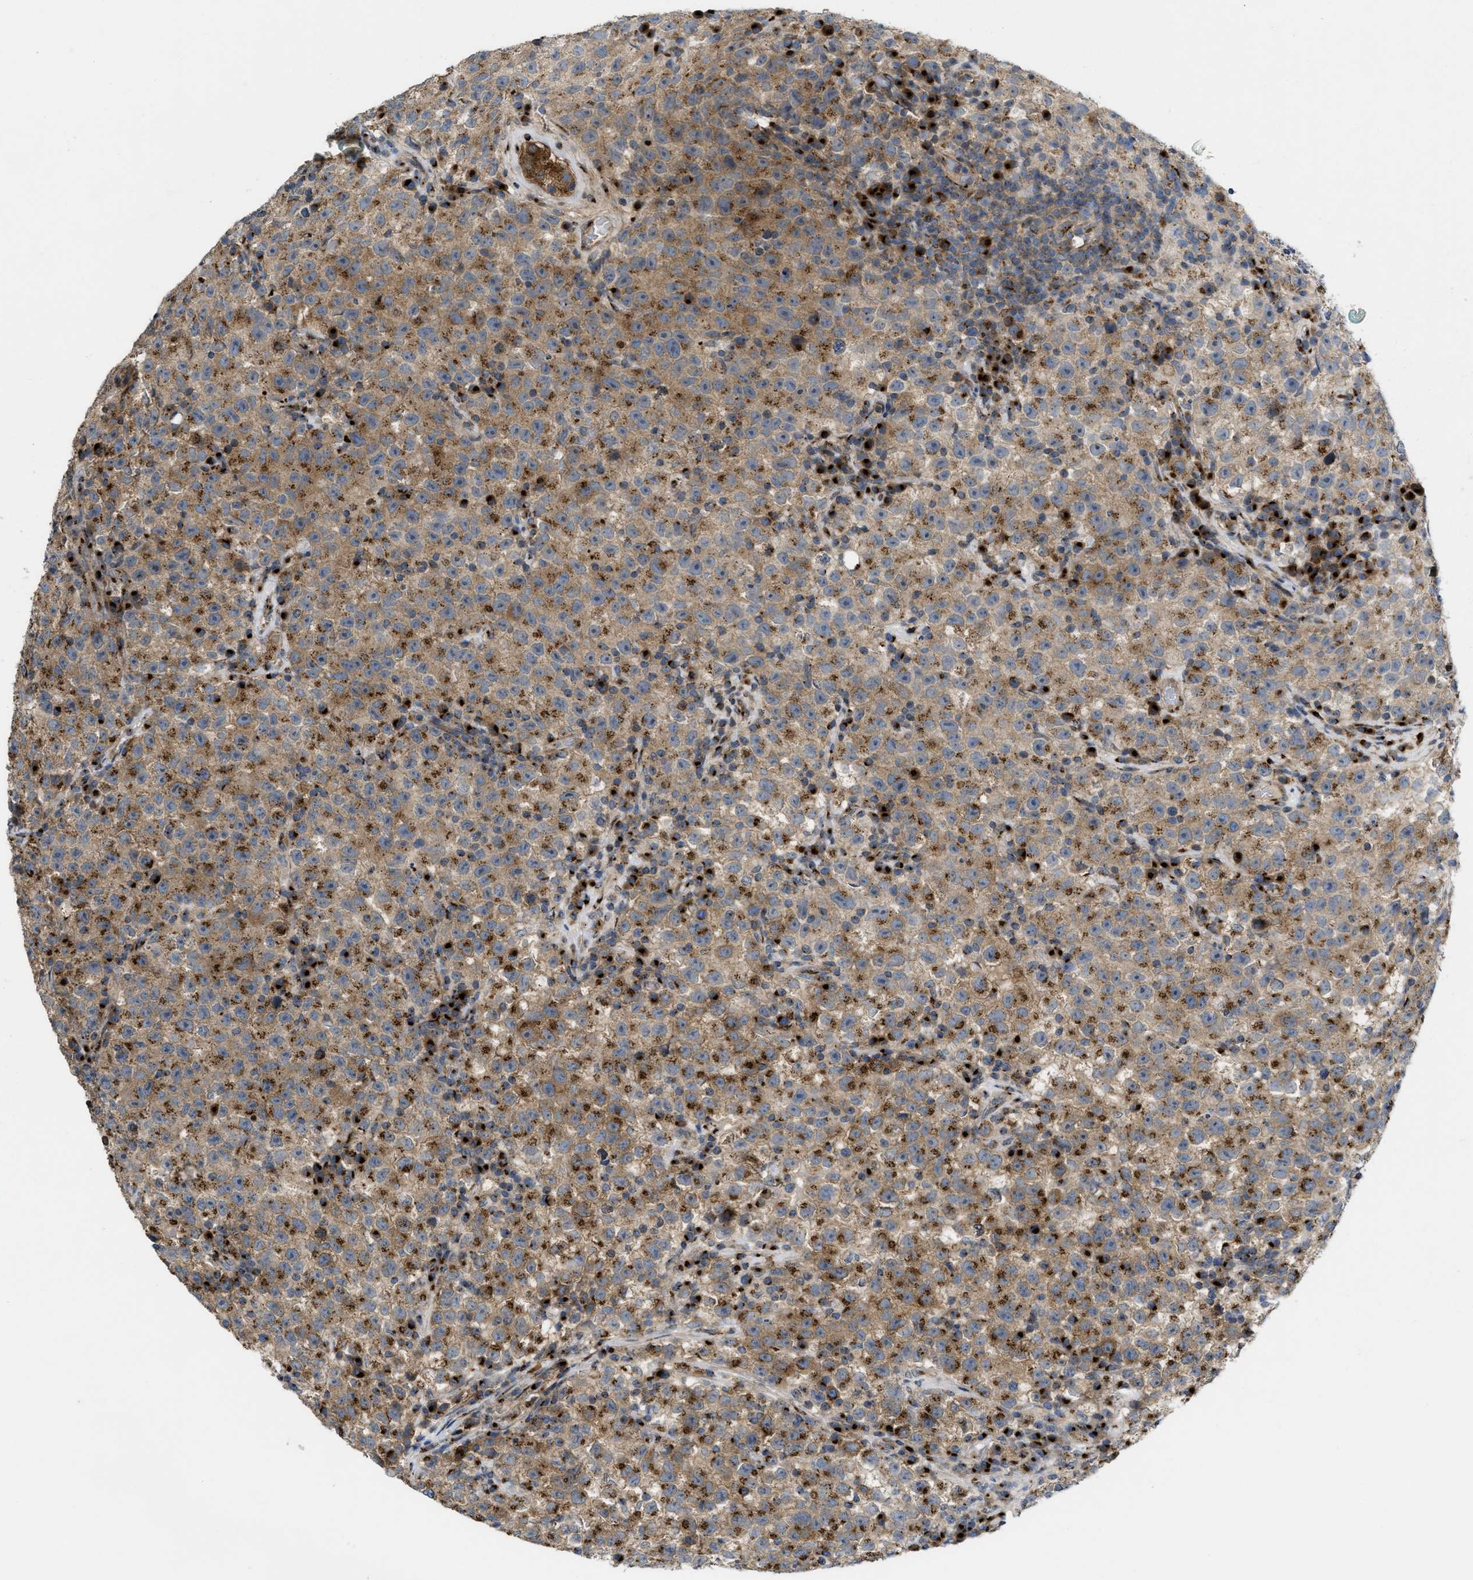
{"staining": {"intensity": "moderate", "quantity": ">75%", "location": "cytoplasmic/membranous"}, "tissue": "testis cancer", "cell_type": "Tumor cells", "image_type": "cancer", "snomed": [{"axis": "morphology", "description": "Seminoma, NOS"}, {"axis": "topography", "description": "Testis"}], "caption": "Human testis cancer stained for a protein (brown) demonstrates moderate cytoplasmic/membranous positive positivity in approximately >75% of tumor cells.", "gene": "ZNF70", "patient": {"sex": "male", "age": 22}}